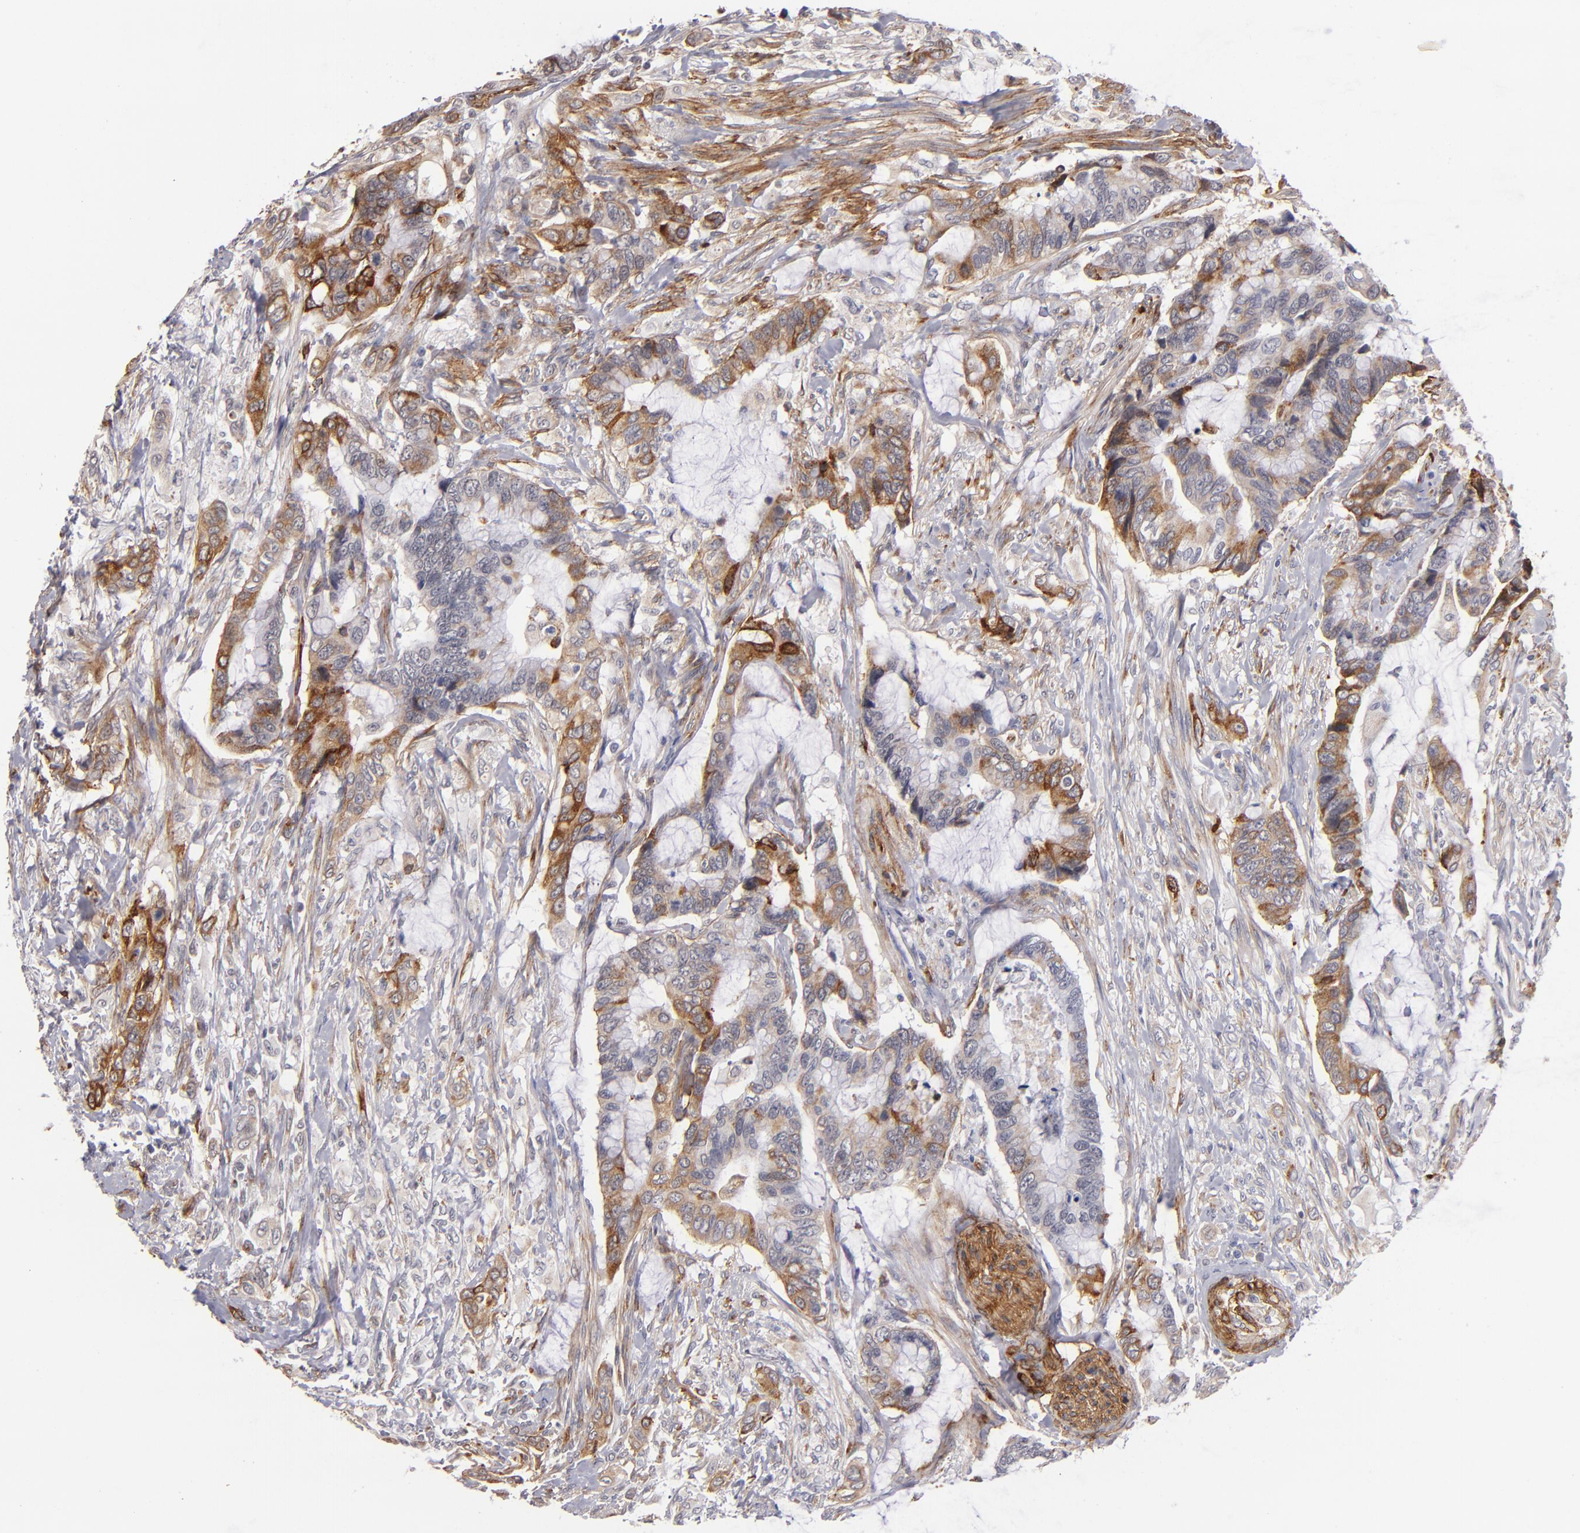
{"staining": {"intensity": "moderate", "quantity": "<25%", "location": "cytoplasmic/membranous"}, "tissue": "colorectal cancer", "cell_type": "Tumor cells", "image_type": "cancer", "snomed": [{"axis": "morphology", "description": "Adenocarcinoma, NOS"}, {"axis": "topography", "description": "Rectum"}], "caption": "Immunohistochemical staining of human colorectal cancer demonstrates low levels of moderate cytoplasmic/membranous protein staining in about <25% of tumor cells.", "gene": "LAMC1", "patient": {"sex": "female", "age": 59}}